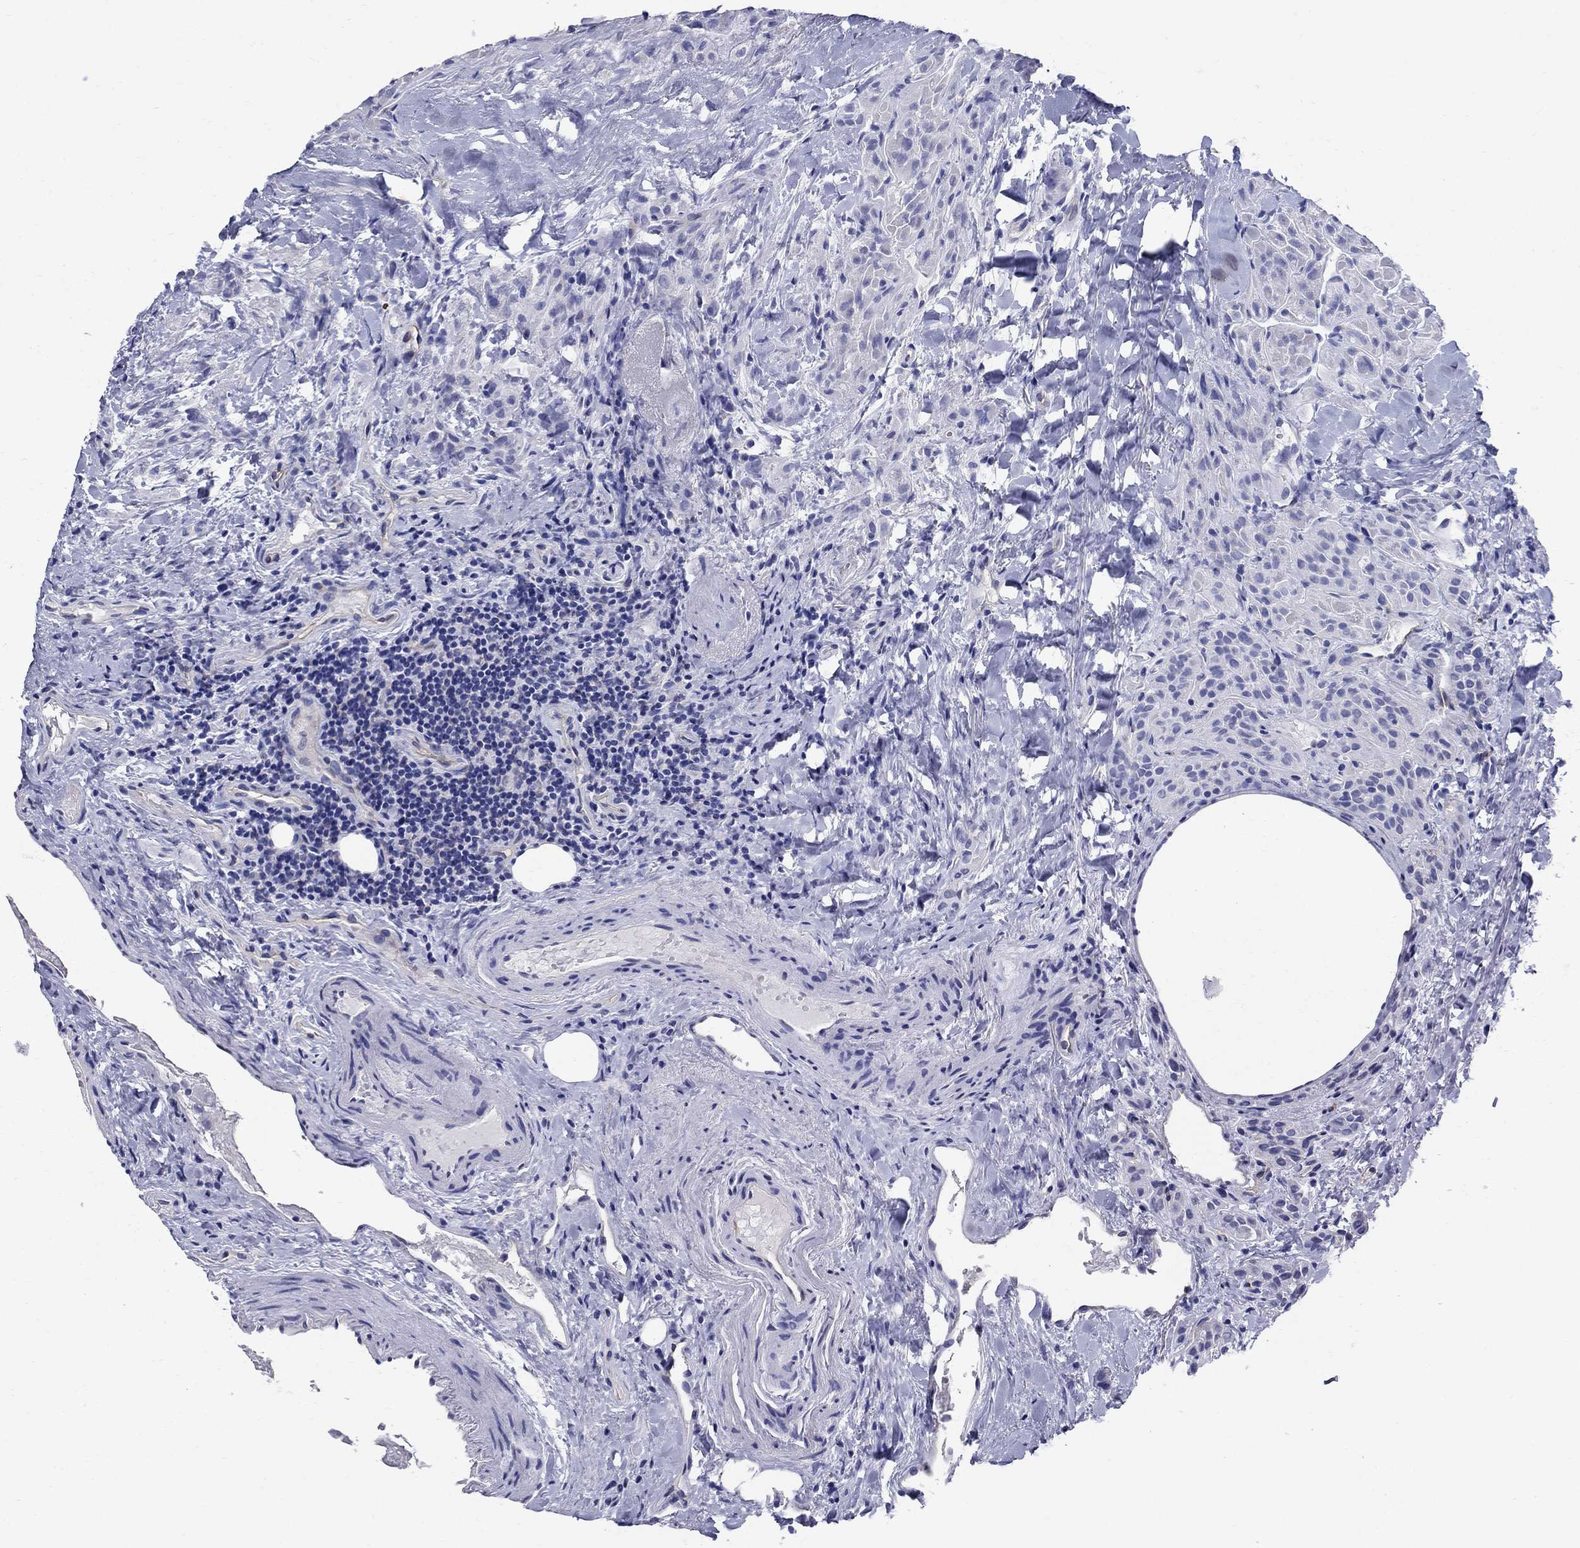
{"staining": {"intensity": "negative", "quantity": "none", "location": "none"}, "tissue": "thyroid cancer", "cell_type": "Tumor cells", "image_type": "cancer", "snomed": [{"axis": "morphology", "description": "Papillary adenocarcinoma, NOS"}, {"axis": "topography", "description": "Thyroid gland"}], "caption": "Immunohistochemical staining of thyroid cancer shows no significant positivity in tumor cells. (DAB immunohistochemistry with hematoxylin counter stain).", "gene": "SMCP", "patient": {"sex": "female", "age": 45}}